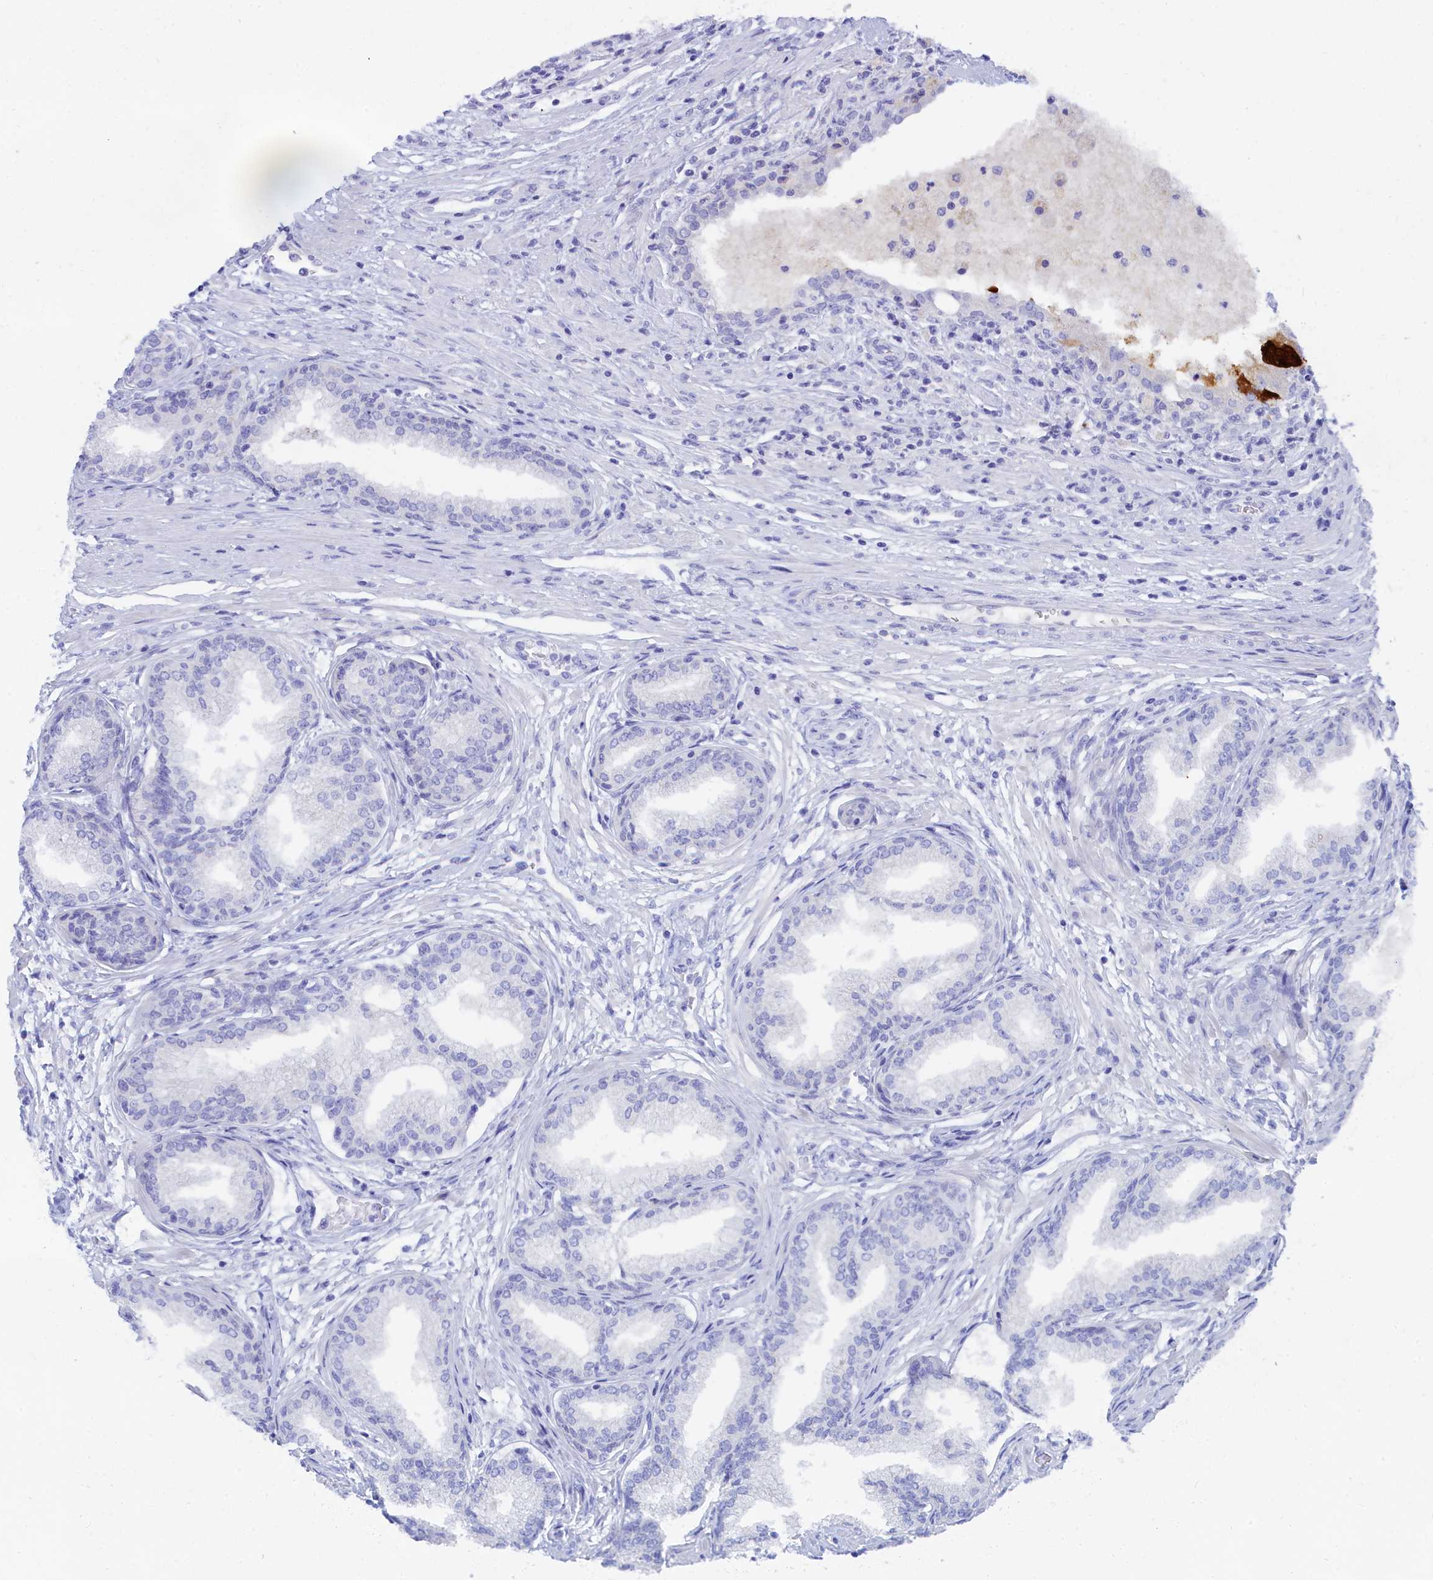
{"staining": {"intensity": "negative", "quantity": "none", "location": "none"}, "tissue": "prostate cancer", "cell_type": "Tumor cells", "image_type": "cancer", "snomed": [{"axis": "morphology", "description": "Adenocarcinoma, High grade"}, {"axis": "topography", "description": "Prostate"}], "caption": "Prostate cancer was stained to show a protein in brown. There is no significant staining in tumor cells.", "gene": "TRIM10", "patient": {"sex": "male", "age": 67}}